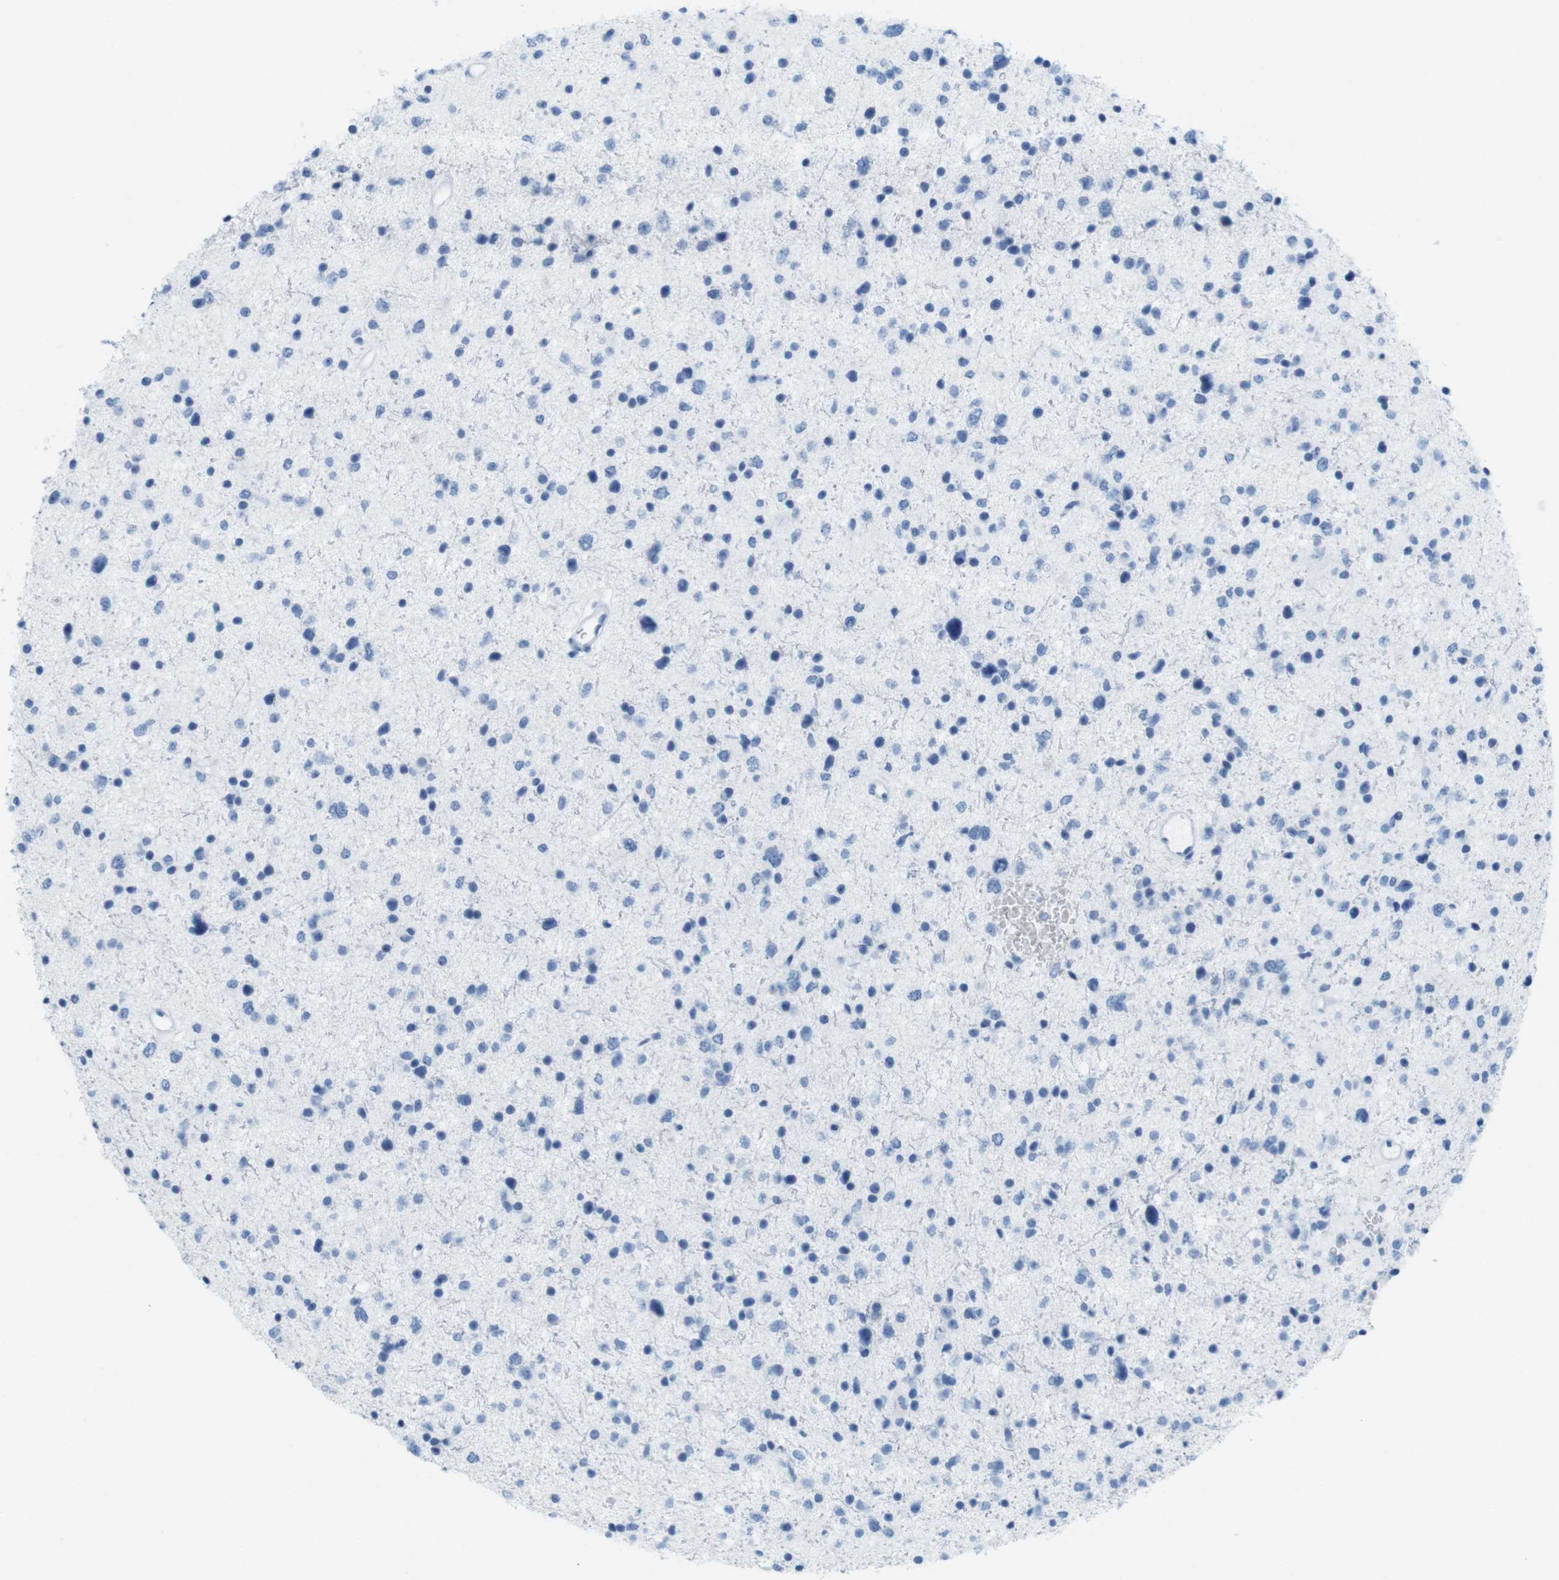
{"staining": {"intensity": "negative", "quantity": "none", "location": "none"}, "tissue": "glioma", "cell_type": "Tumor cells", "image_type": "cancer", "snomed": [{"axis": "morphology", "description": "Glioma, malignant, Low grade"}, {"axis": "topography", "description": "Brain"}], "caption": "The image reveals no significant staining in tumor cells of glioma.", "gene": "TNNT2", "patient": {"sex": "female", "age": 37}}